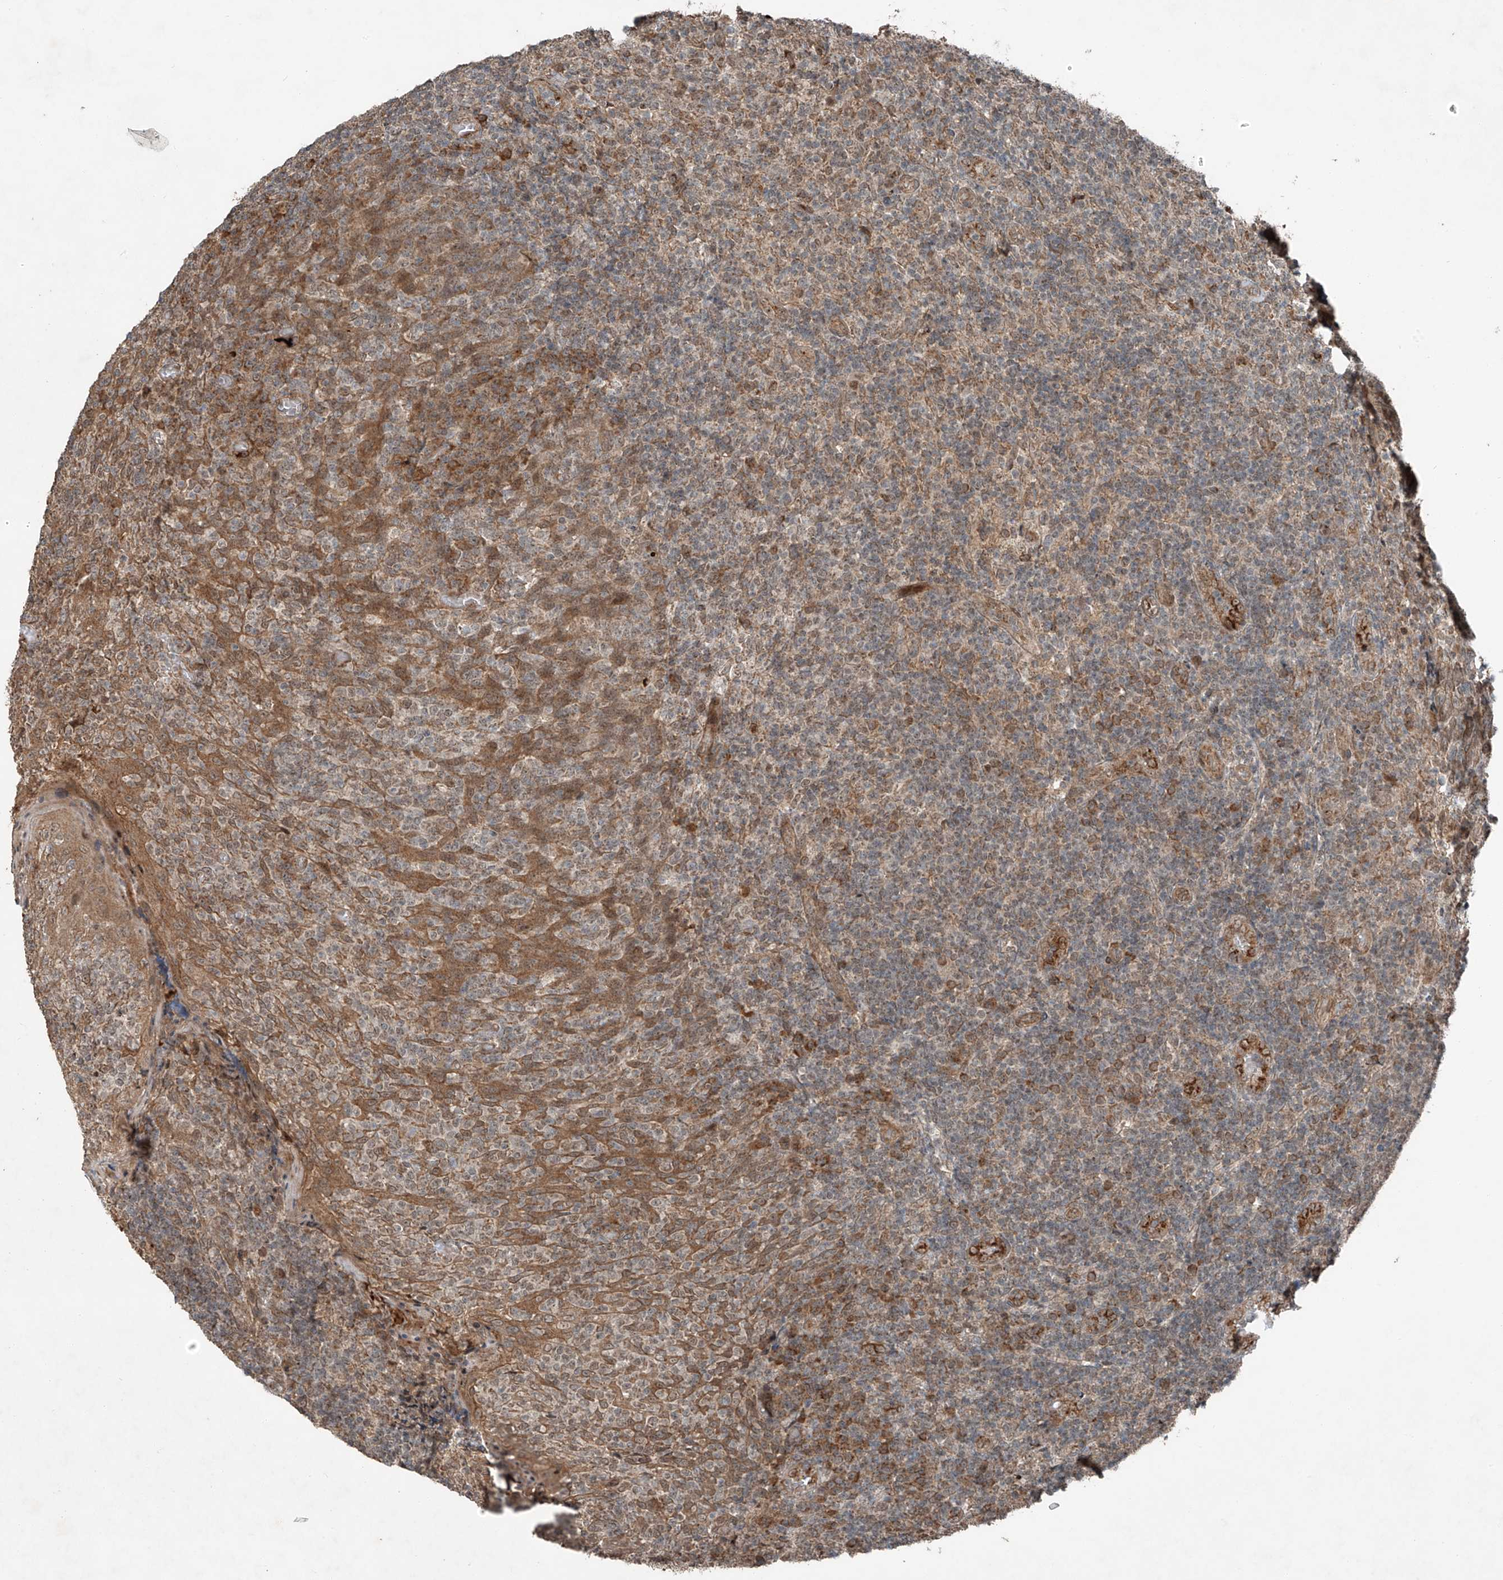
{"staining": {"intensity": "moderate", "quantity": "<25%", "location": "cytoplasmic/membranous"}, "tissue": "tonsil", "cell_type": "Germinal center cells", "image_type": "normal", "snomed": [{"axis": "morphology", "description": "Normal tissue, NOS"}, {"axis": "topography", "description": "Tonsil"}], "caption": "Human tonsil stained with a brown dye displays moderate cytoplasmic/membranous positive staining in approximately <25% of germinal center cells.", "gene": "ZNF620", "patient": {"sex": "female", "age": 19}}